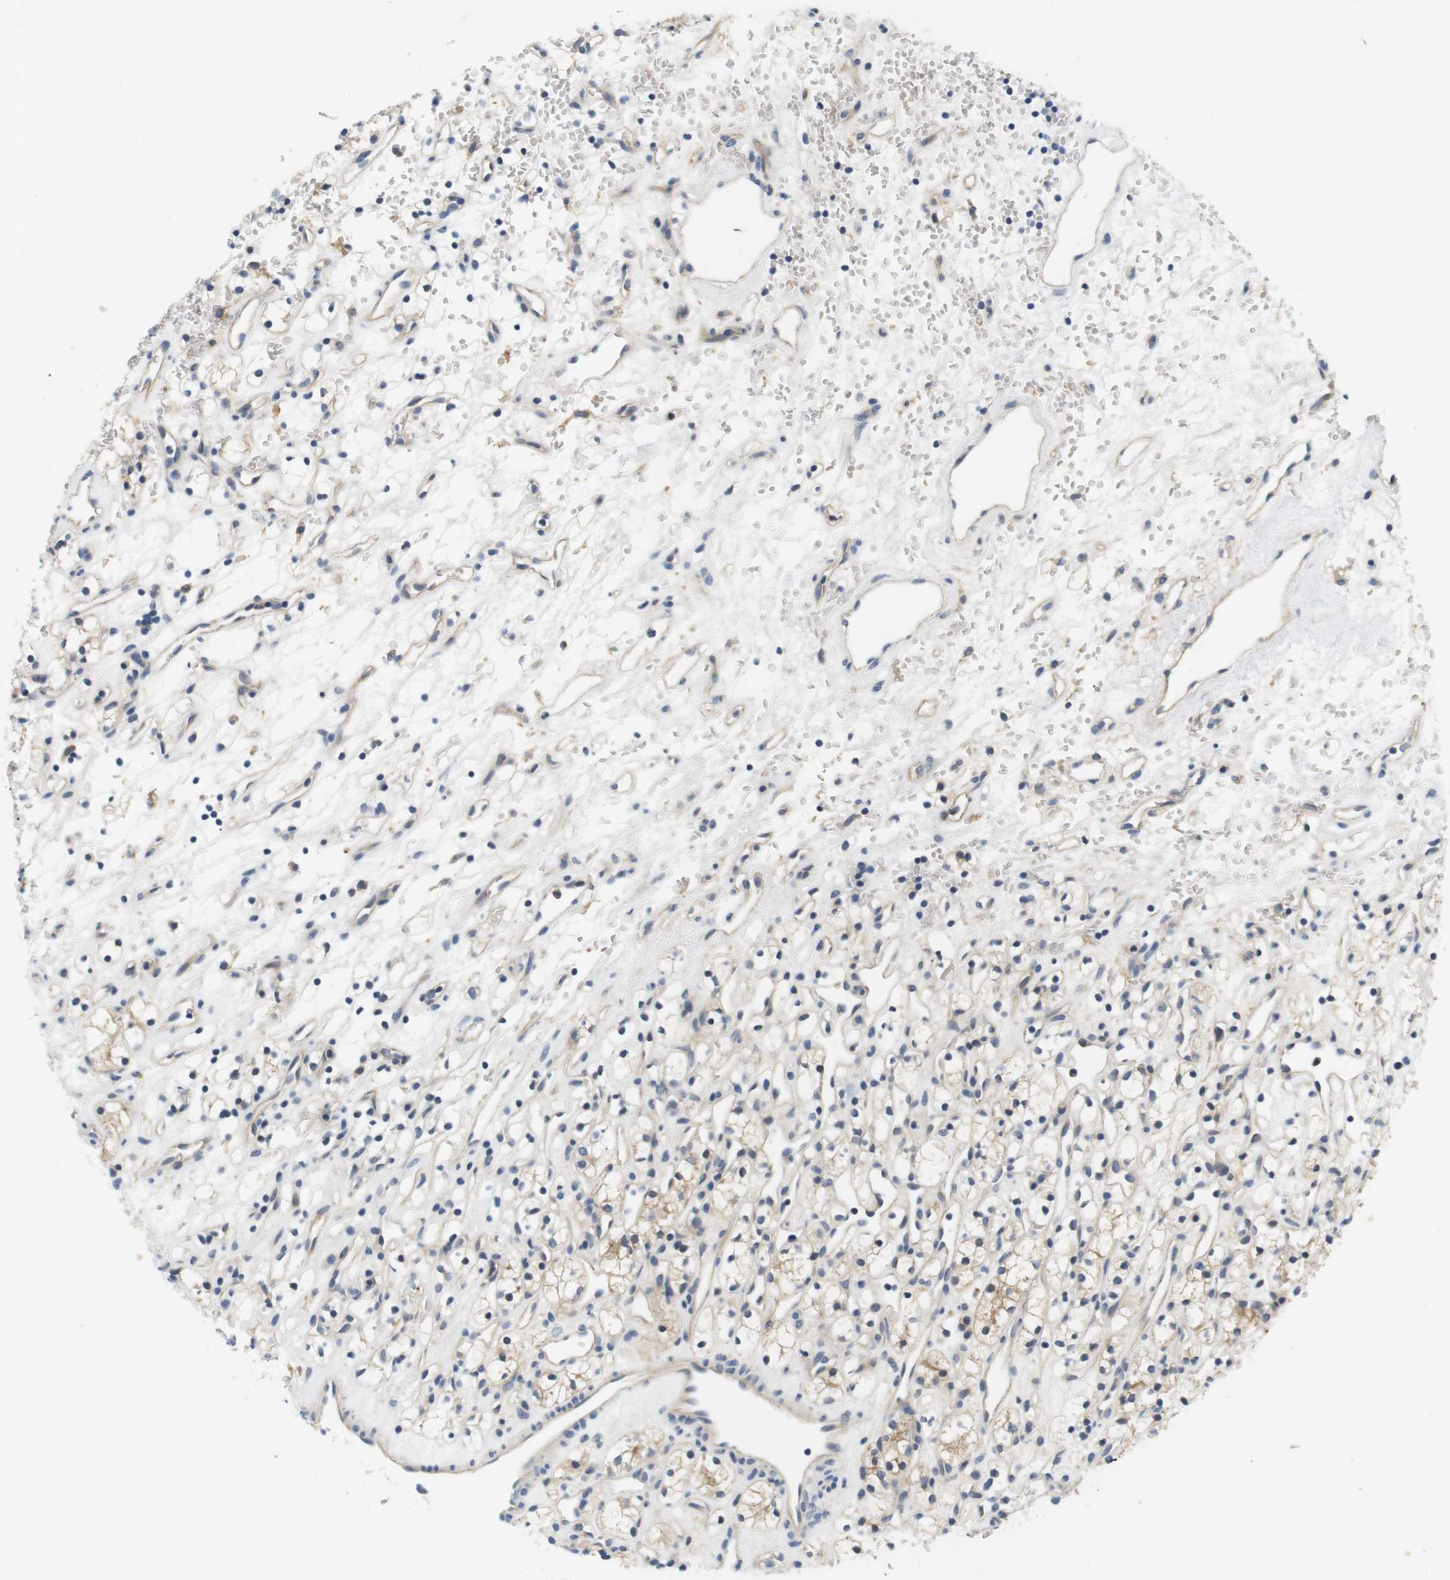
{"staining": {"intensity": "weak", "quantity": "25%-75%", "location": "cytoplasmic/membranous"}, "tissue": "renal cancer", "cell_type": "Tumor cells", "image_type": "cancer", "snomed": [{"axis": "morphology", "description": "Adenocarcinoma, NOS"}, {"axis": "topography", "description": "Kidney"}], "caption": "Immunohistochemical staining of human renal adenocarcinoma exhibits low levels of weak cytoplasmic/membranous staining in about 25%-75% of tumor cells. The staining was performed using DAB to visualize the protein expression in brown, while the nuclei were stained in blue with hematoxylin (Magnification: 20x).", "gene": "SLC30A1", "patient": {"sex": "female", "age": 60}}